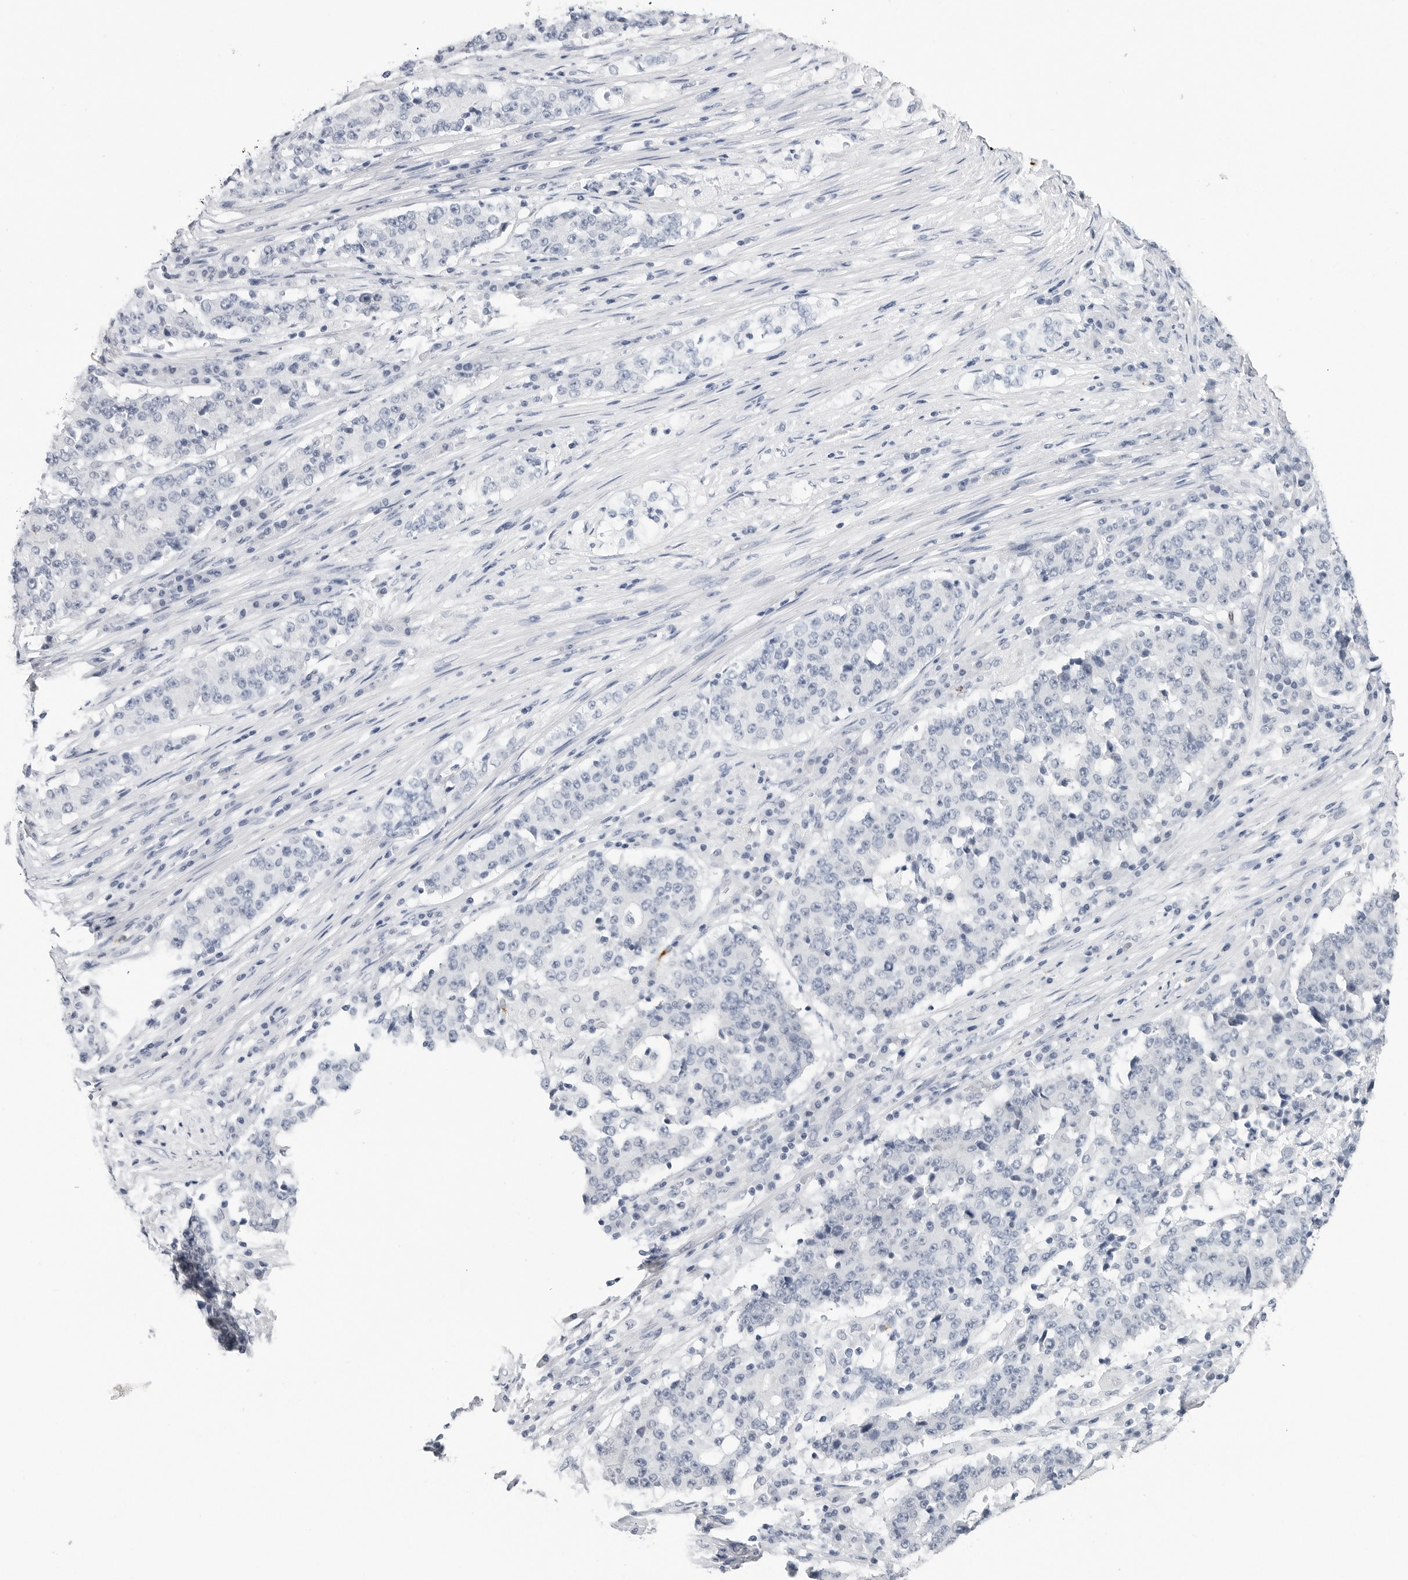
{"staining": {"intensity": "negative", "quantity": "none", "location": "none"}, "tissue": "stomach cancer", "cell_type": "Tumor cells", "image_type": "cancer", "snomed": [{"axis": "morphology", "description": "Adenocarcinoma, NOS"}, {"axis": "topography", "description": "Stomach"}], "caption": "Tumor cells are negative for brown protein staining in stomach cancer.", "gene": "HSPB7", "patient": {"sex": "male", "age": 59}}